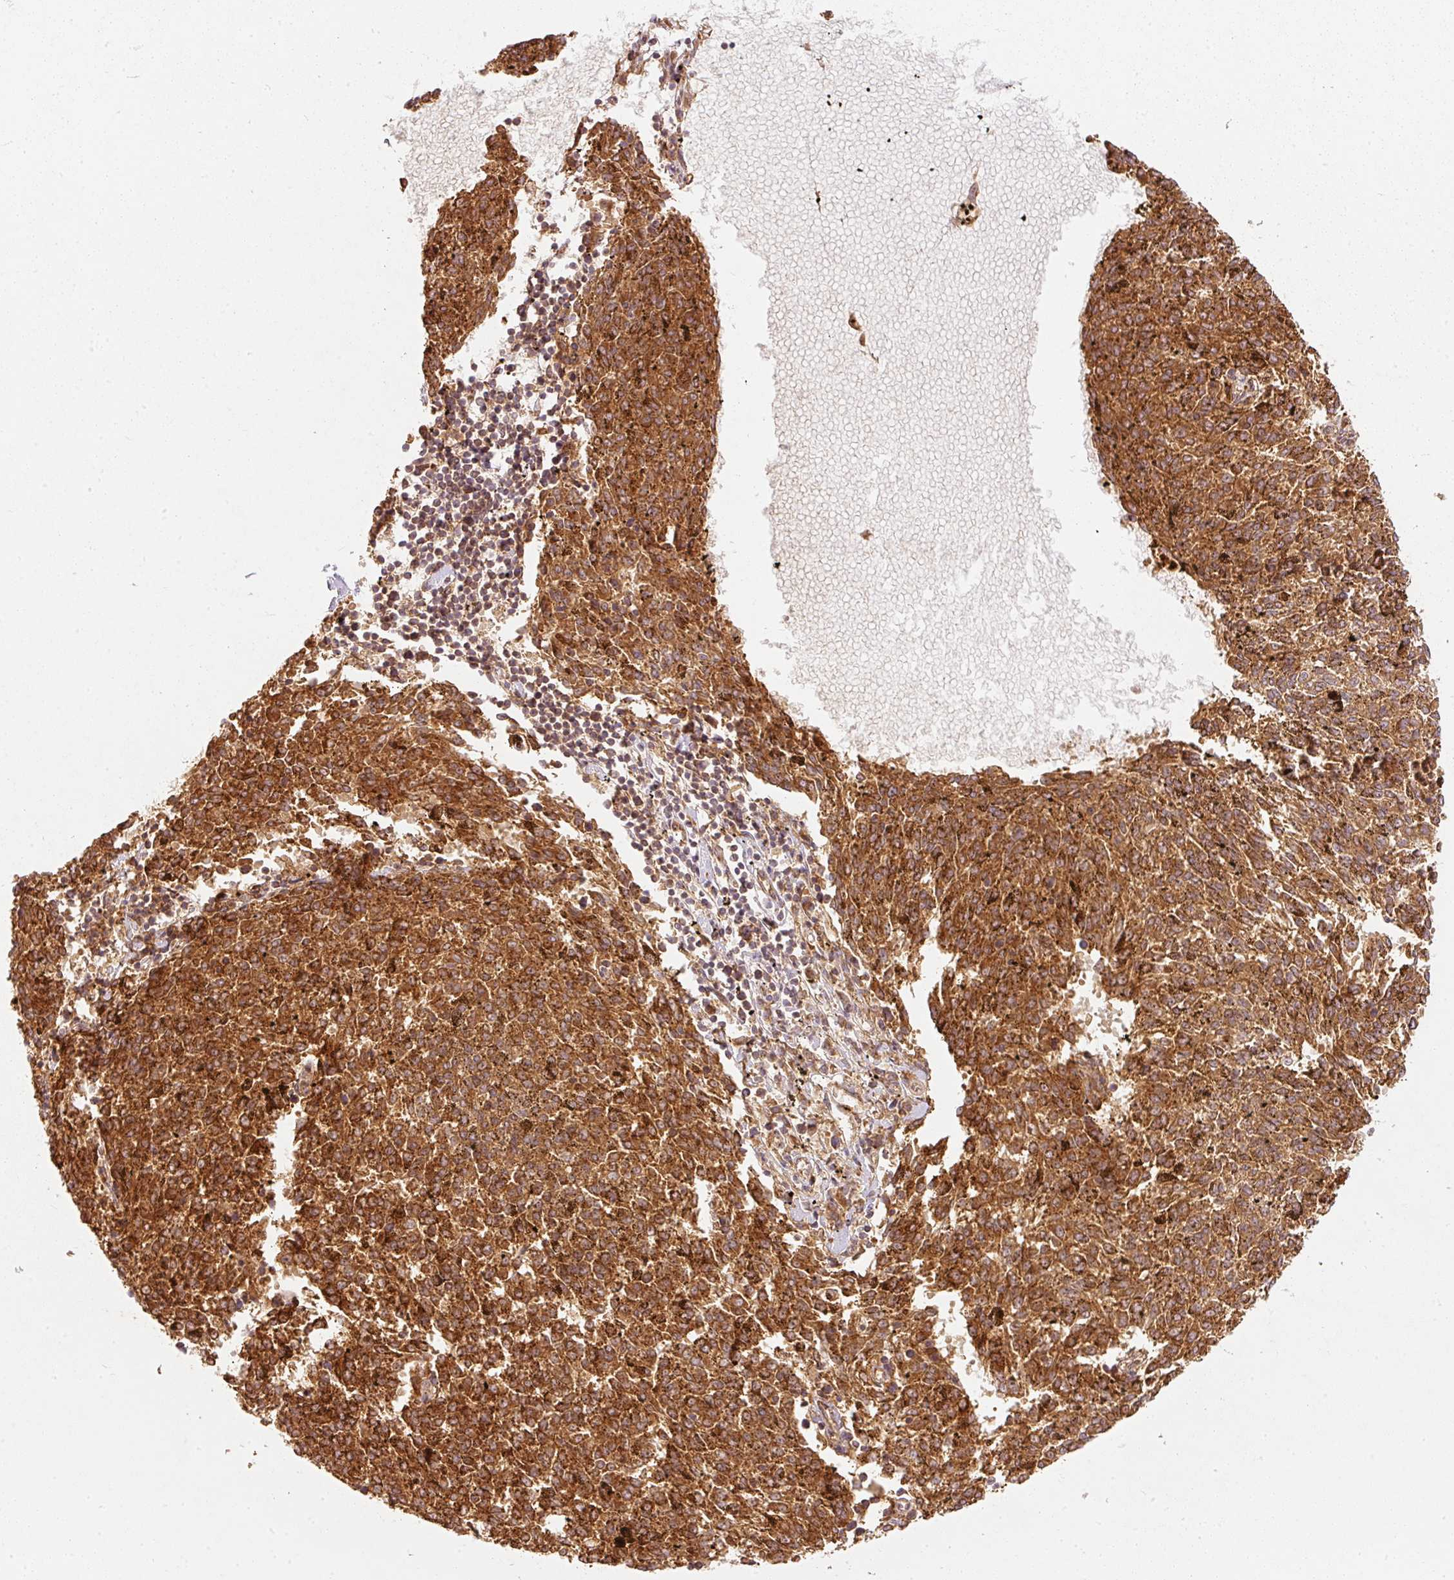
{"staining": {"intensity": "strong", "quantity": ">75%", "location": "cytoplasmic/membranous"}, "tissue": "melanoma", "cell_type": "Tumor cells", "image_type": "cancer", "snomed": [{"axis": "morphology", "description": "Malignant melanoma, NOS"}, {"axis": "topography", "description": "Skin"}], "caption": "Immunohistochemical staining of malignant melanoma demonstrates high levels of strong cytoplasmic/membranous expression in approximately >75% of tumor cells.", "gene": "ZNF580", "patient": {"sex": "female", "age": 72}}